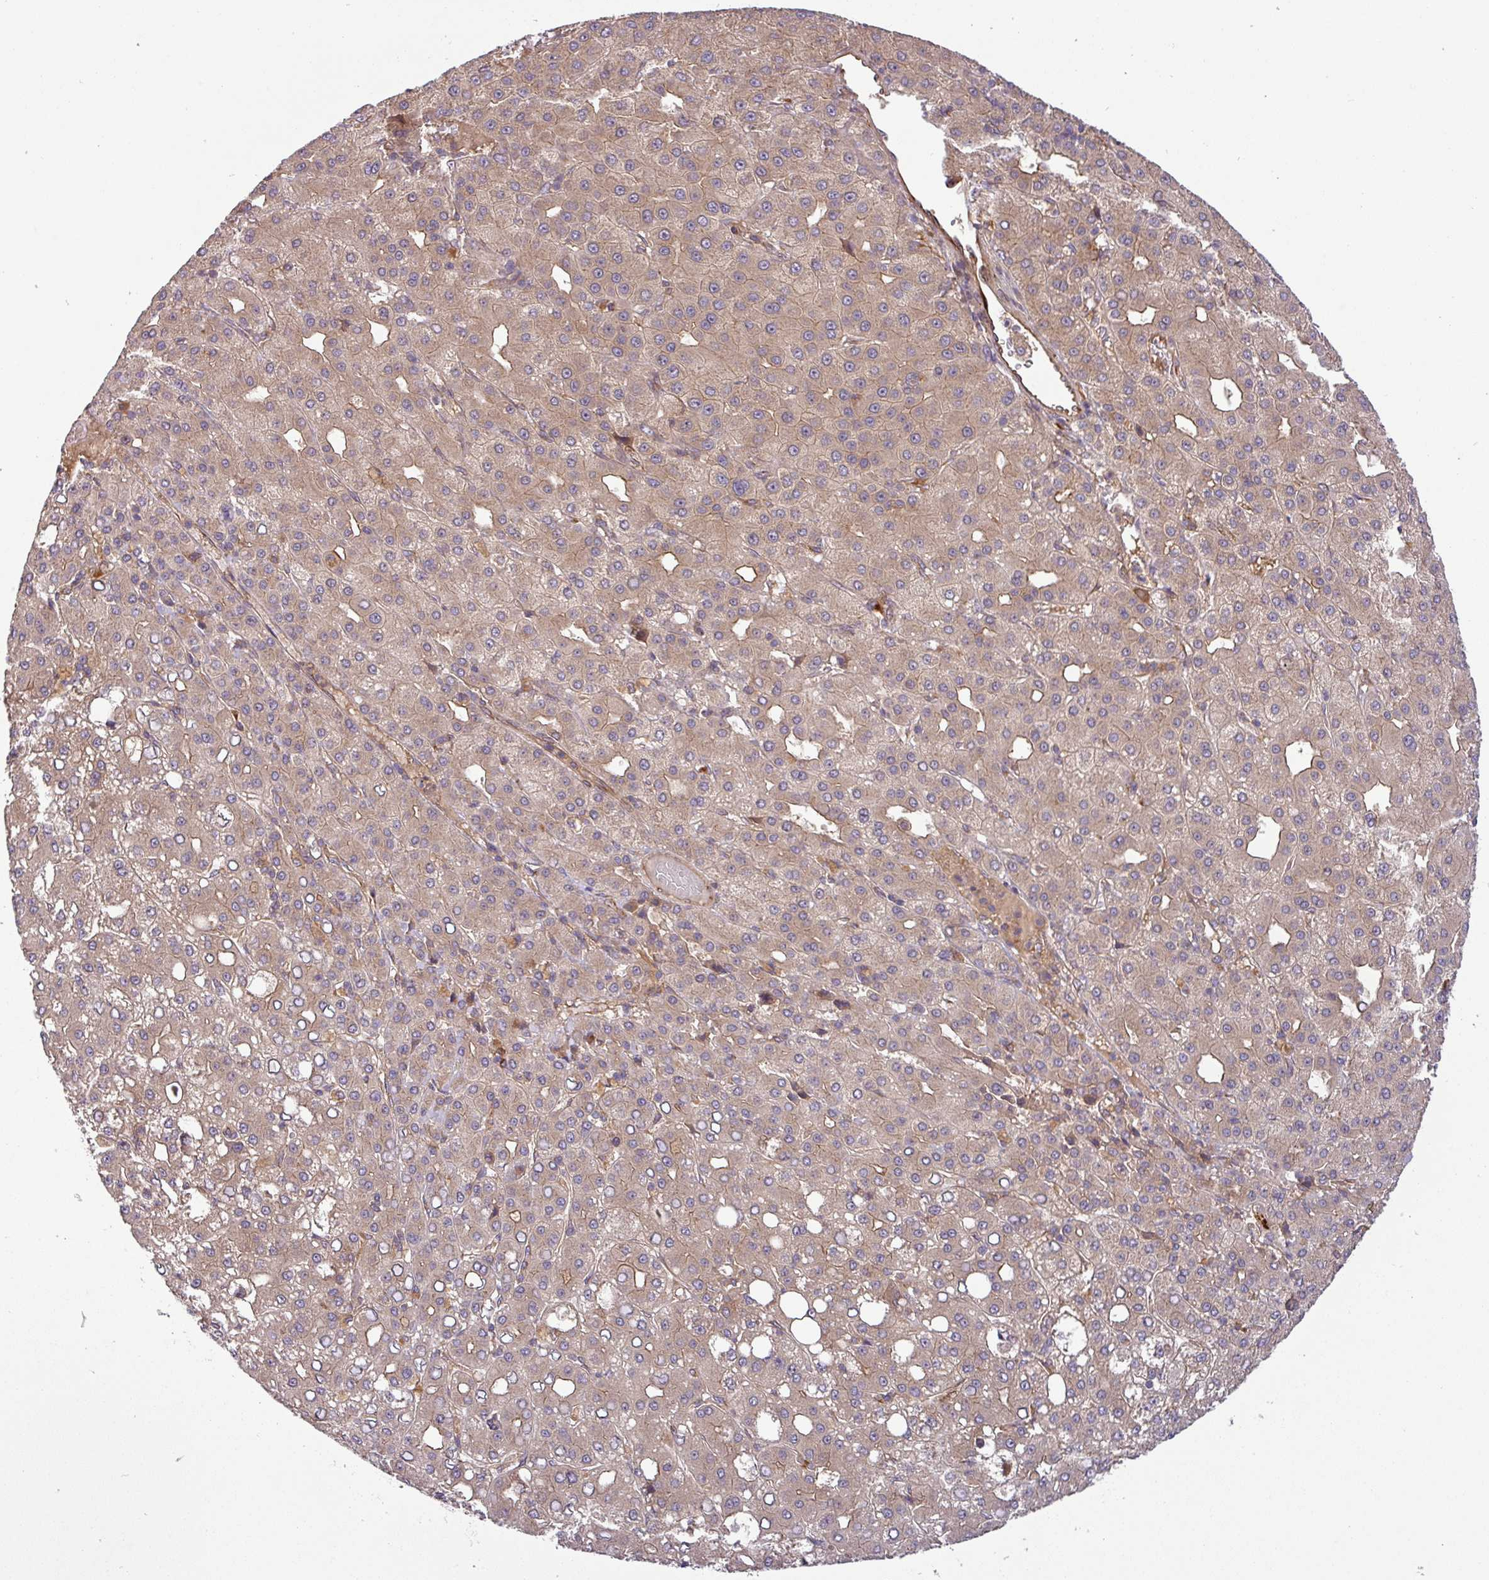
{"staining": {"intensity": "weak", "quantity": ">75%", "location": "cytoplasmic/membranous"}, "tissue": "liver cancer", "cell_type": "Tumor cells", "image_type": "cancer", "snomed": [{"axis": "morphology", "description": "Carcinoma, Hepatocellular, NOS"}, {"axis": "topography", "description": "Liver"}], "caption": "Approximately >75% of tumor cells in liver cancer (hepatocellular carcinoma) reveal weak cytoplasmic/membranous protein expression as visualized by brown immunohistochemical staining.", "gene": "ART1", "patient": {"sex": "male", "age": 65}}